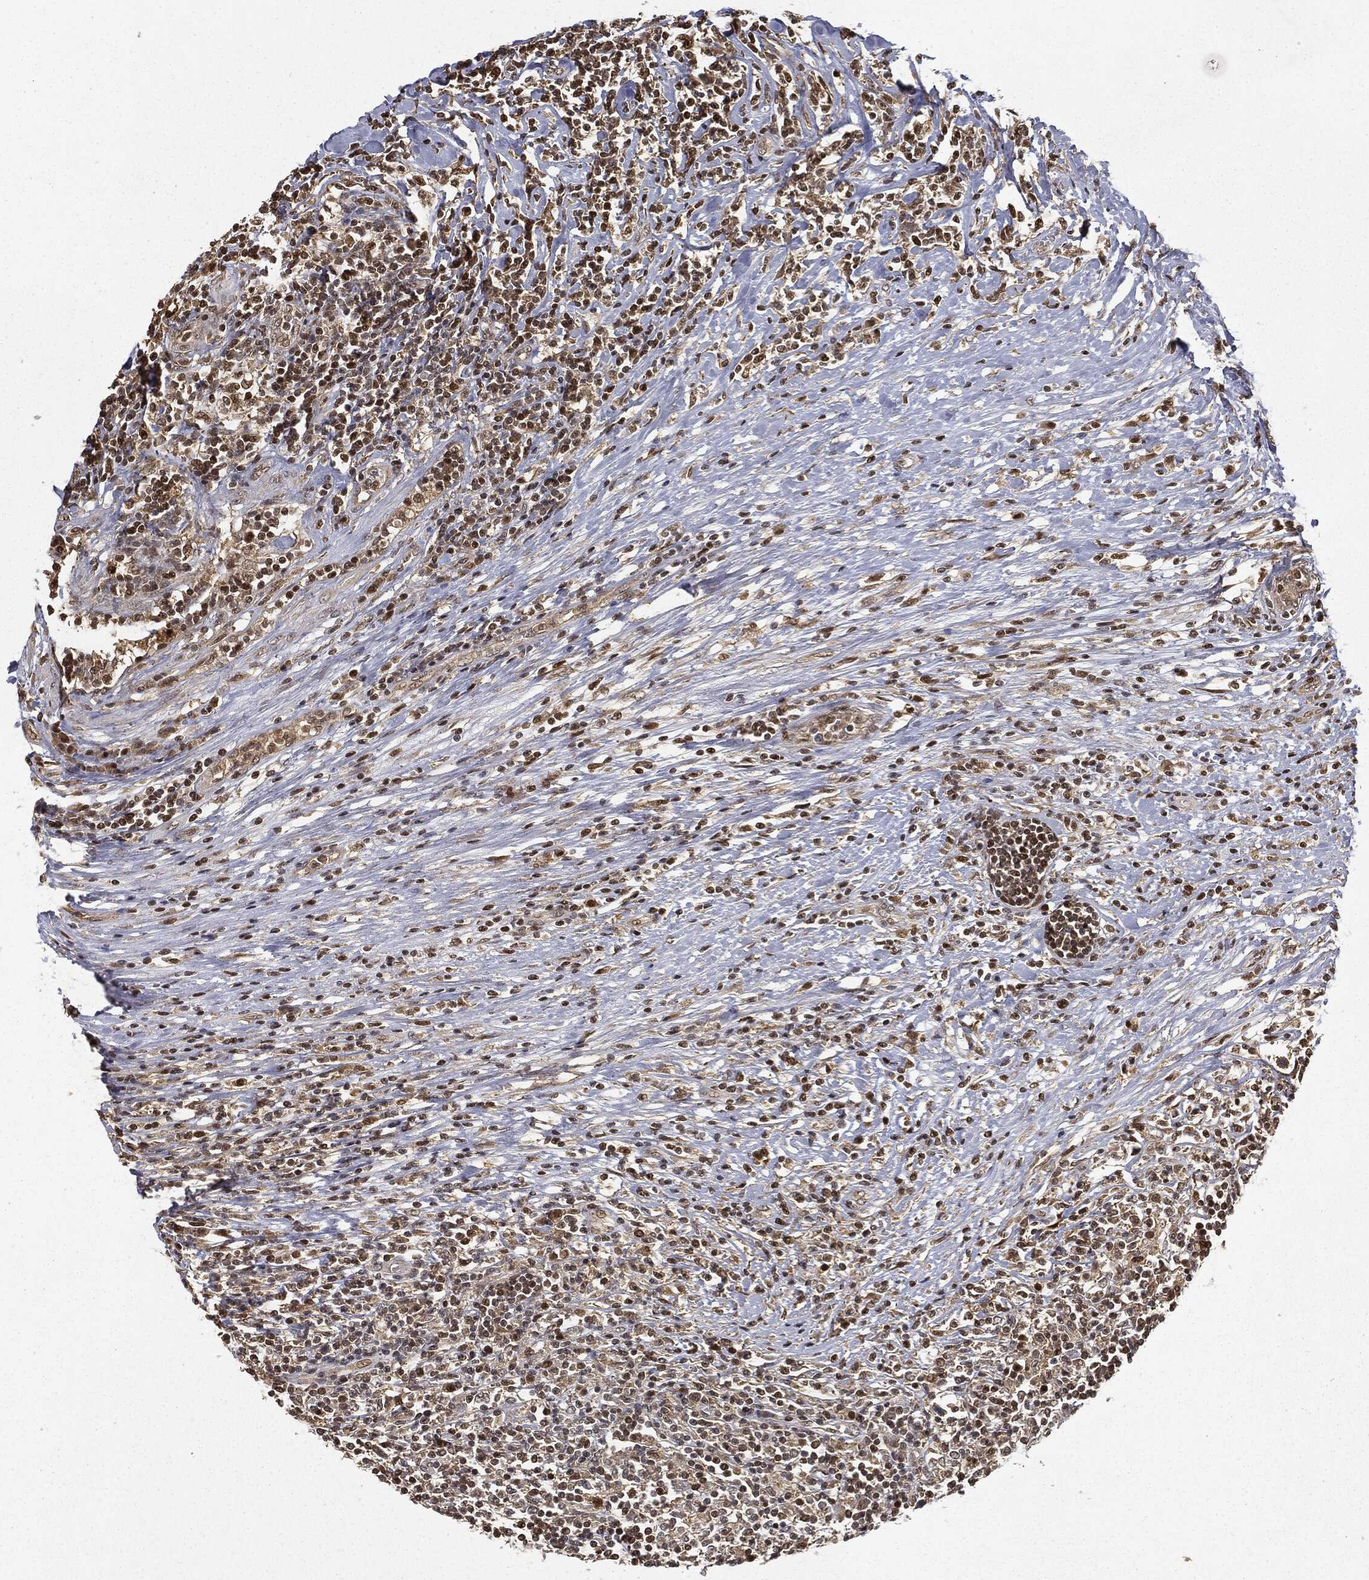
{"staining": {"intensity": "moderate", "quantity": "25%-75%", "location": "cytoplasmic/membranous,nuclear"}, "tissue": "lymphoma", "cell_type": "Tumor cells", "image_type": "cancer", "snomed": [{"axis": "morphology", "description": "Malignant lymphoma, non-Hodgkin's type, High grade"}, {"axis": "topography", "description": "Lymph node"}], "caption": "Malignant lymphoma, non-Hodgkin's type (high-grade) stained with a protein marker reveals moderate staining in tumor cells.", "gene": "ZNHIT6", "patient": {"sex": "female", "age": 84}}